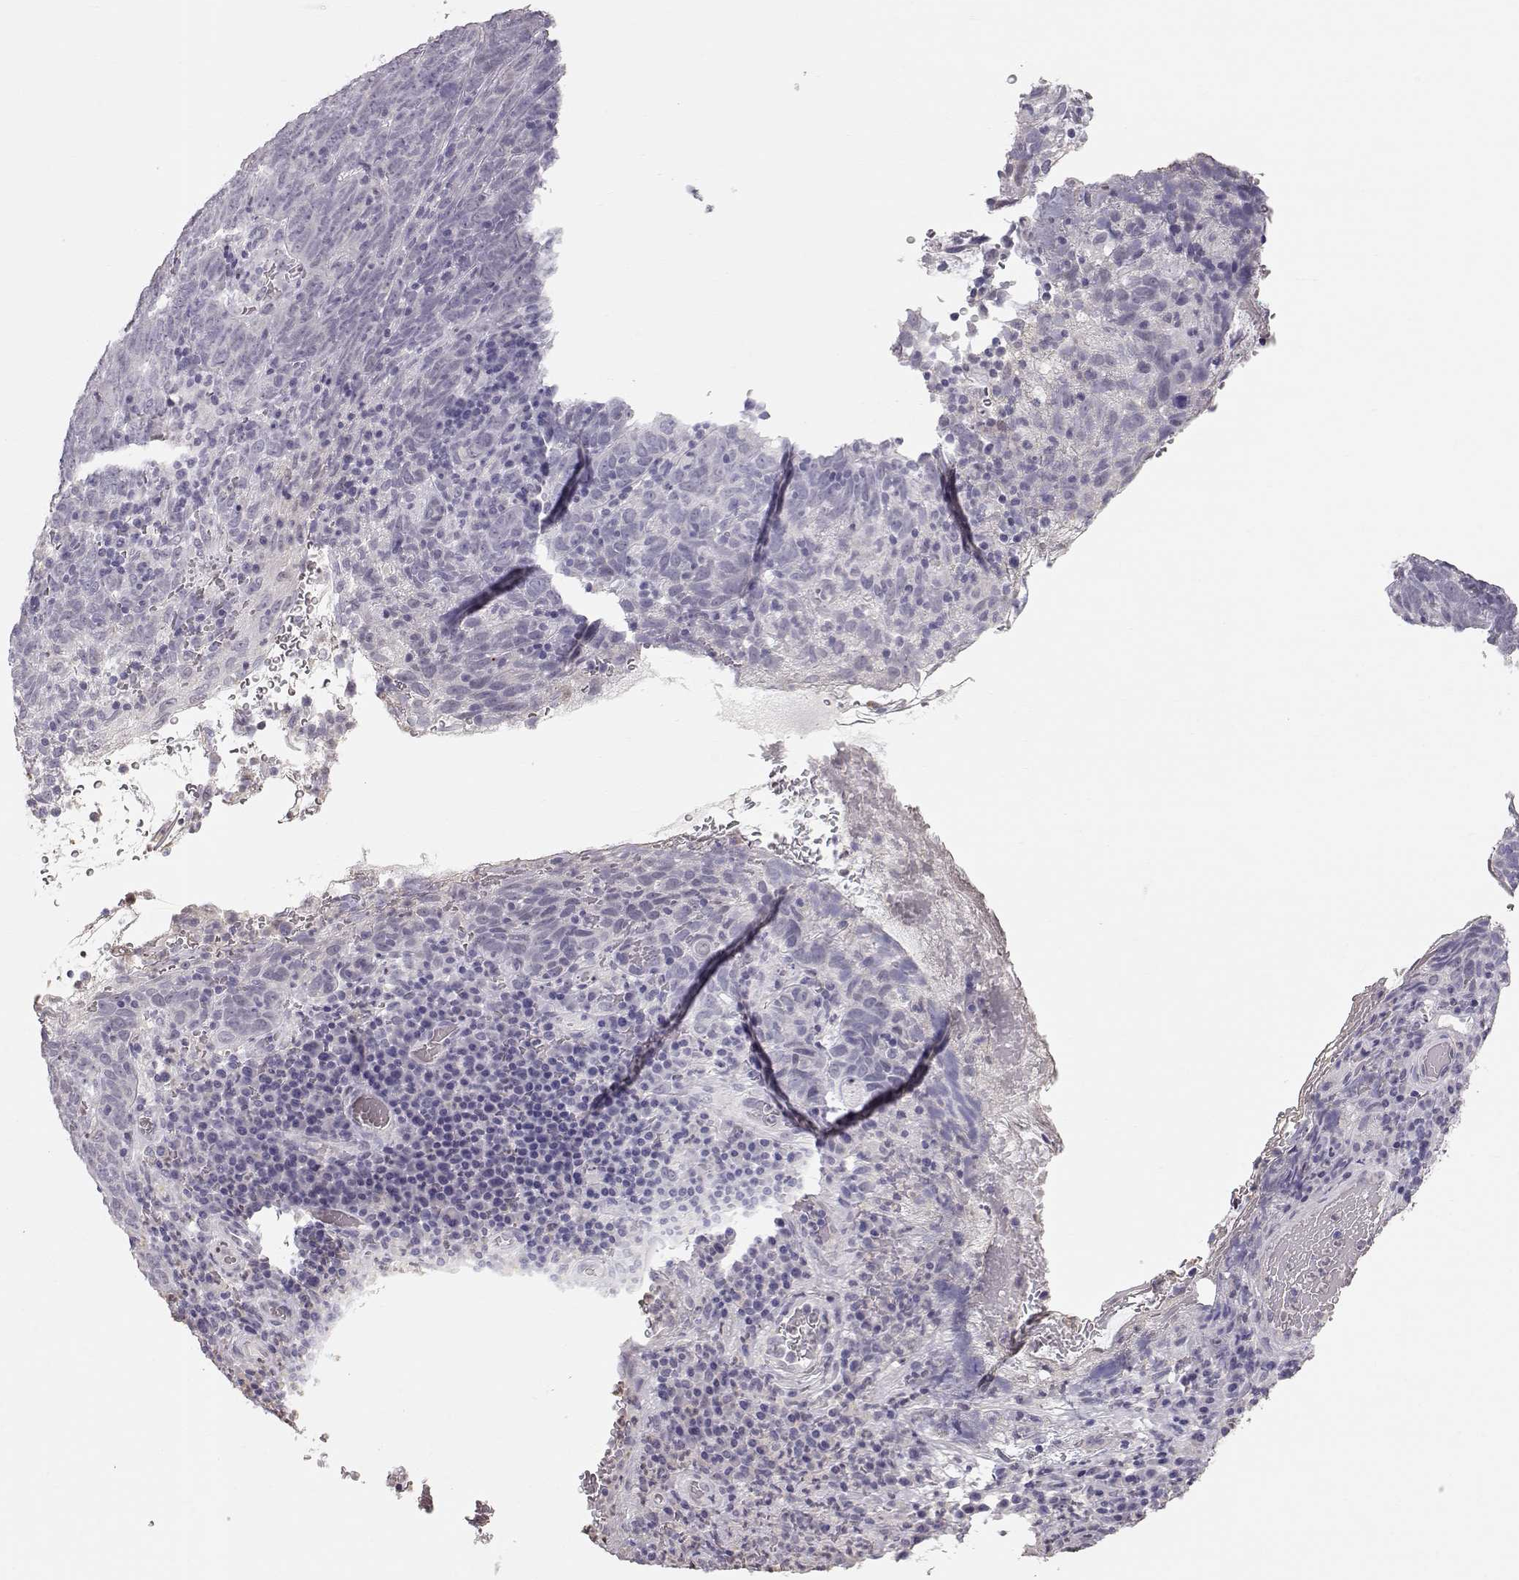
{"staining": {"intensity": "negative", "quantity": "none", "location": "none"}, "tissue": "skin cancer", "cell_type": "Tumor cells", "image_type": "cancer", "snomed": [{"axis": "morphology", "description": "Squamous cell carcinoma, NOS"}, {"axis": "topography", "description": "Skin"}, {"axis": "topography", "description": "Anal"}], "caption": "High power microscopy micrograph of an immunohistochemistry photomicrograph of squamous cell carcinoma (skin), revealing no significant positivity in tumor cells.", "gene": "POU1F1", "patient": {"sex": "female", "age": 51}}